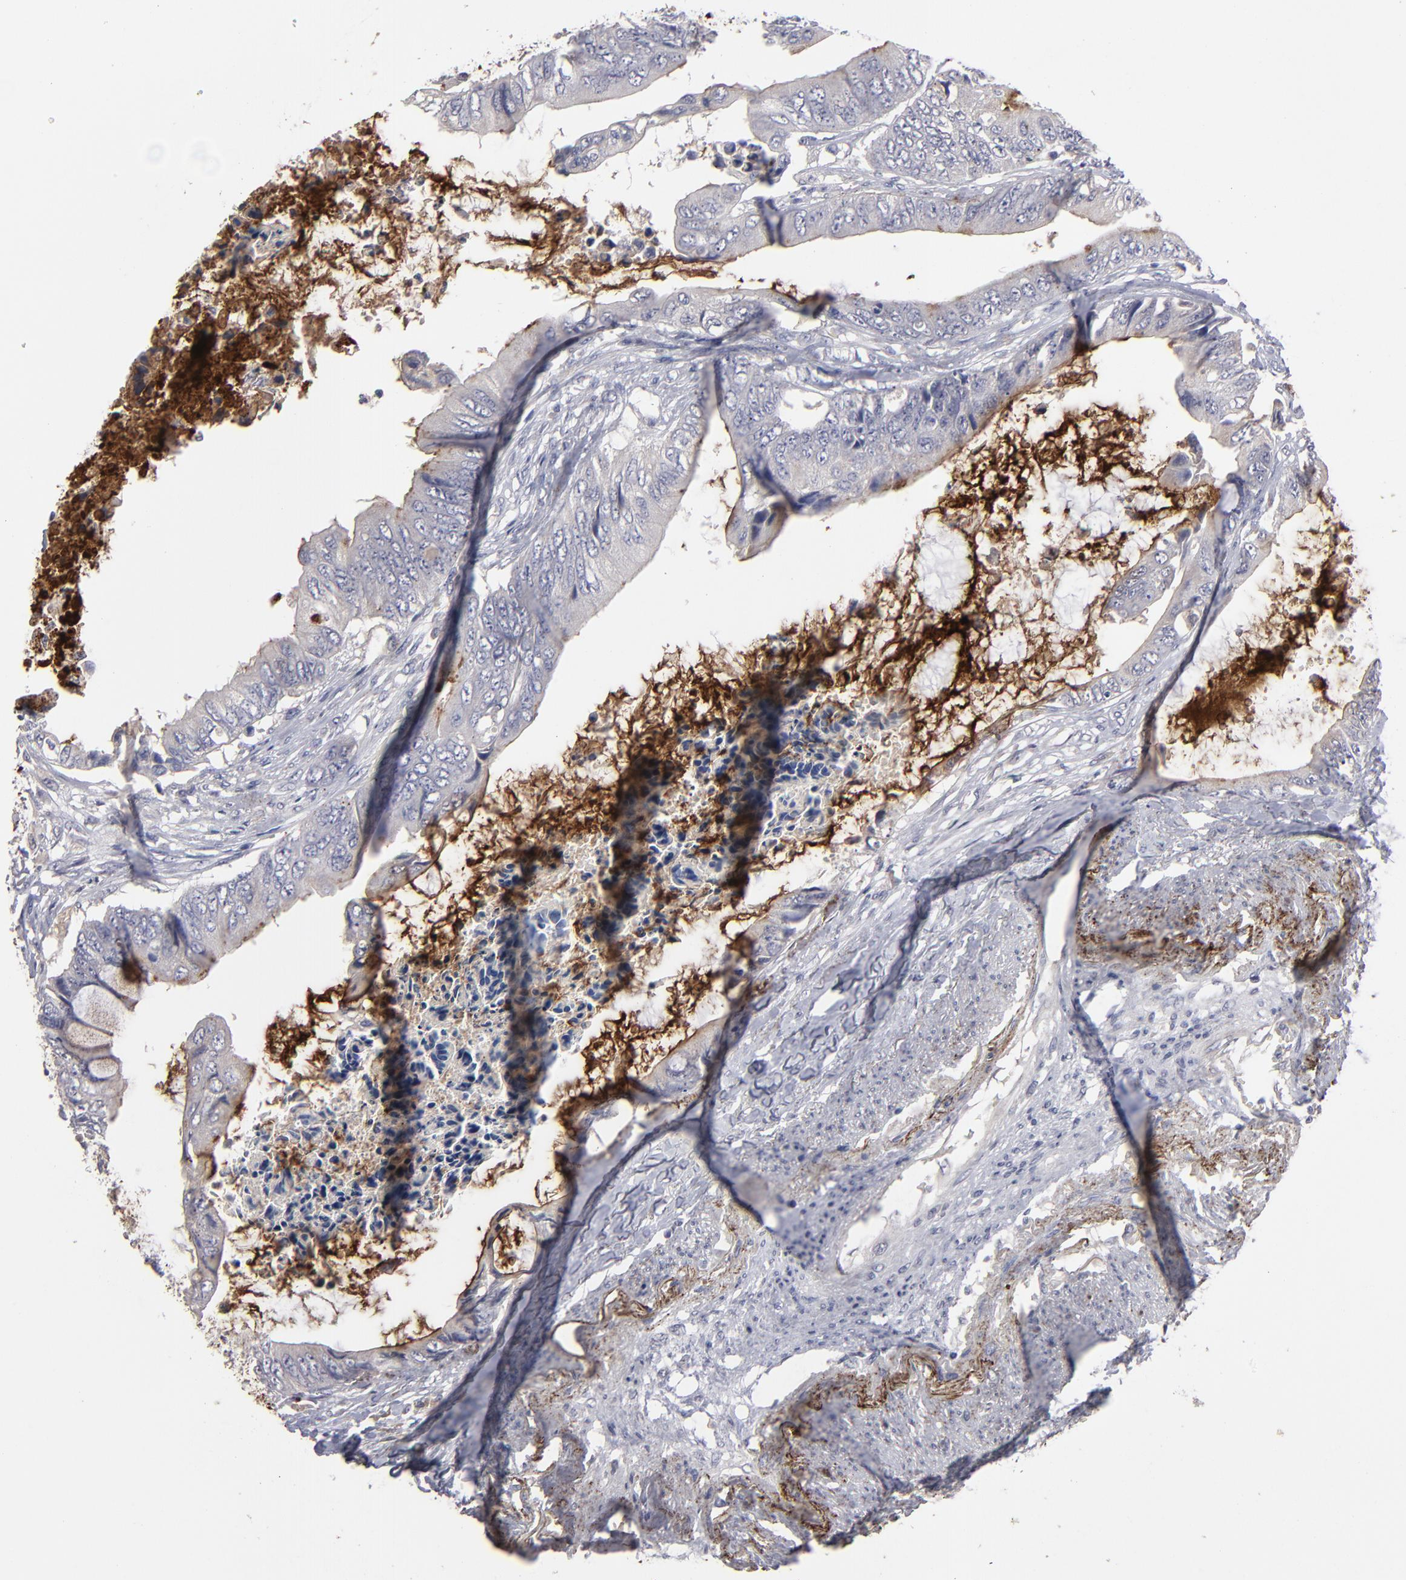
{"staining": {"intensity": "moderate", "quantity": "25%-75%", "location": "cytoplasmic/membranous"}, "tissue": "colorectal cancer", "cell_type": "Tumor cells", "image_type": "cancer", "snomed": [{"axis": "morphology", "description": "Normal tissue, NOS"}, {"axis": "morphology", "description": "Adenocarcinoma, NOS"}, {"axis": "topography", "description": "Rectum"}, {"axis": "topography", "description": "Peripheral nerve tissue"}], "caption": "The photomicrograph exhibits immunohistochemical staining of colorectal adenocarcinoma. There is moderate cytoplasmic/membranous positivity is present in approximately 25%-75% of tumor cells. (brown staining indicates protein expression, while blue staining denotes nuclei).", "gene": "GPM6B", "patient": {"sex": "female", "age": 77}}